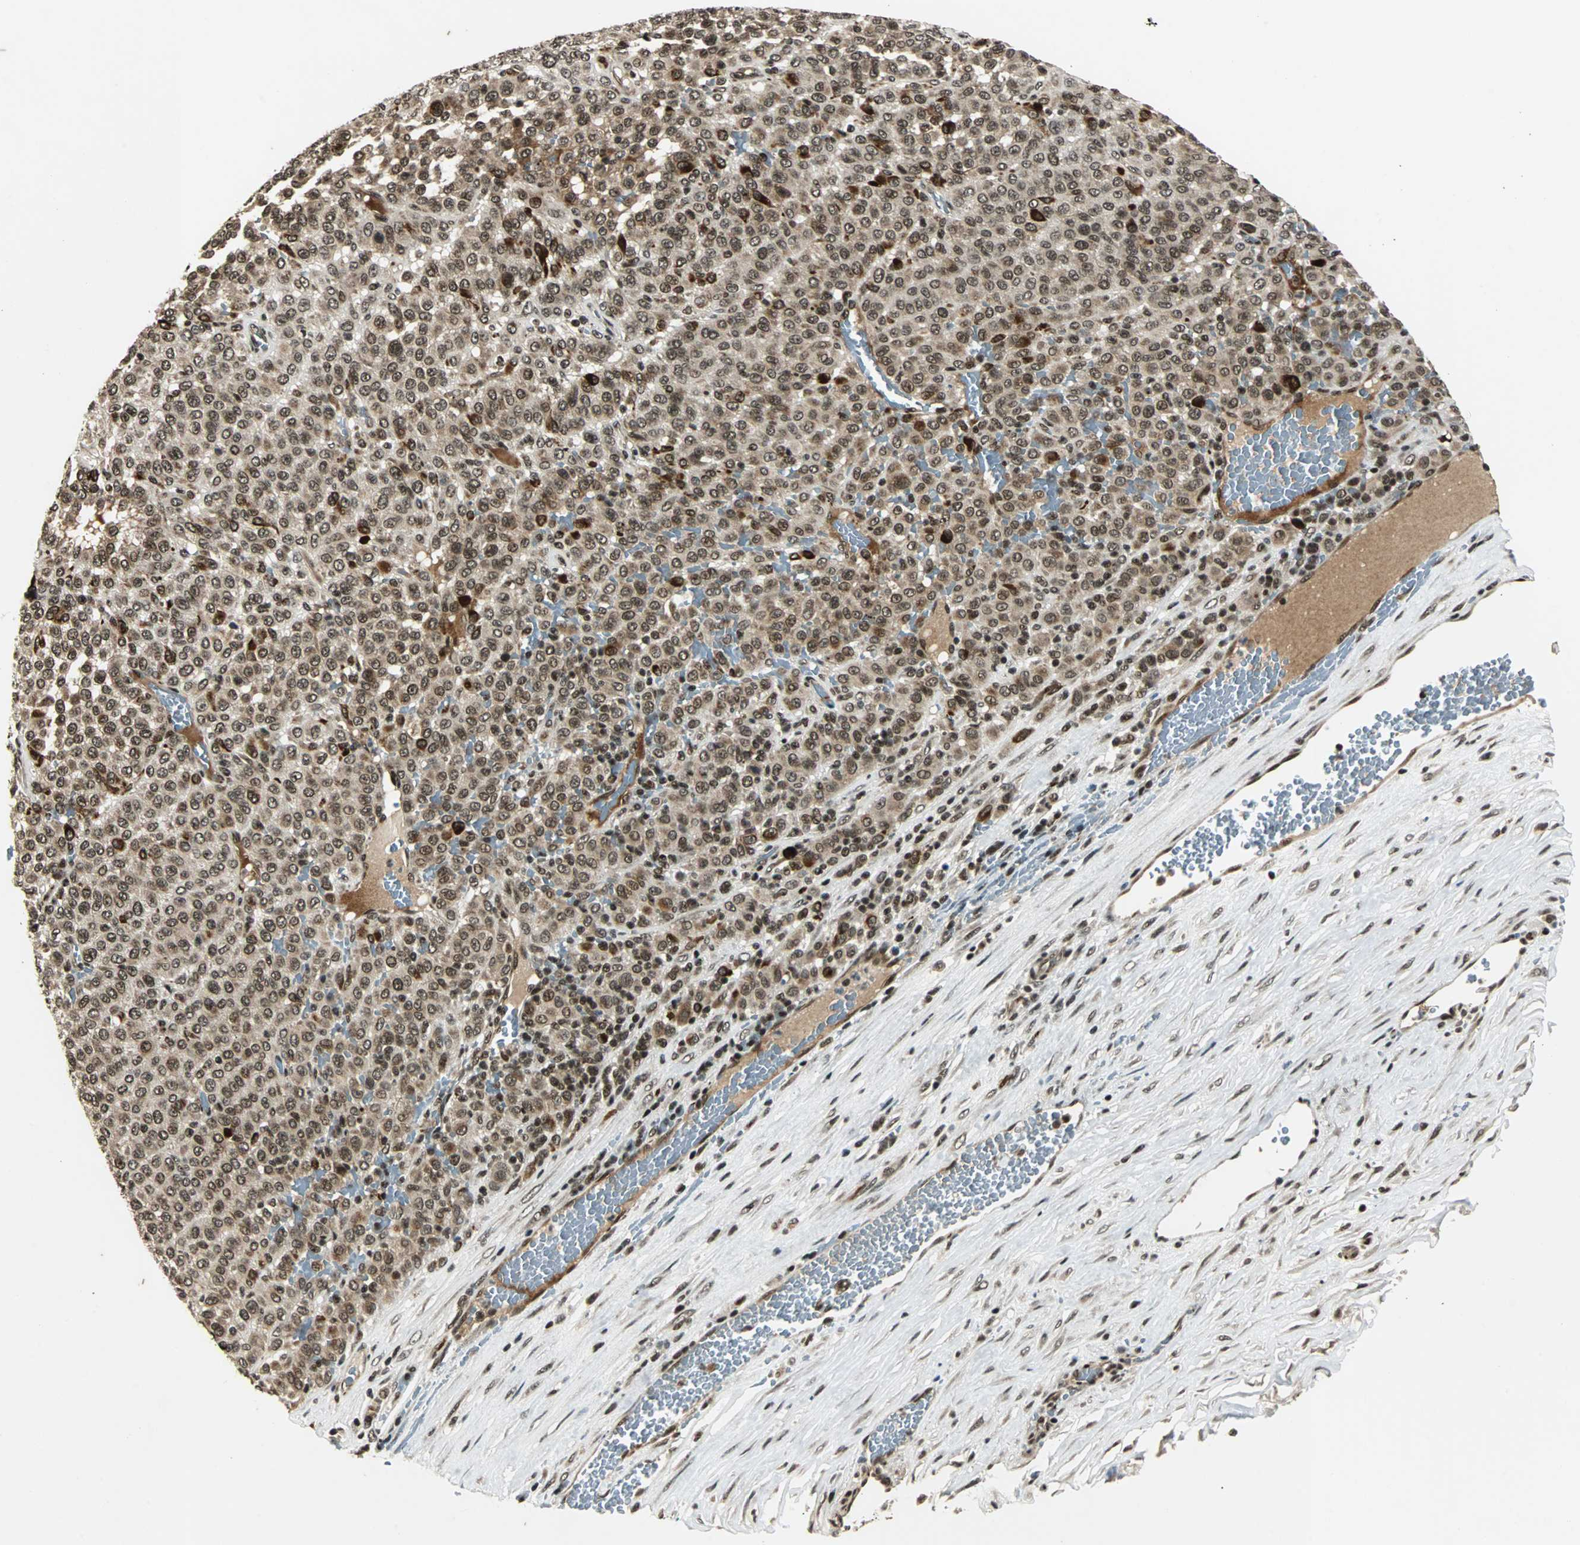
{"staining": {"intensity": "strong", "quantity": ">75%", "location": "nuclear"}, "tissue": "melanoma", "cell_type": "Tumor cells", "image_type": "cancer", "snomed": [{"axis": "morphology", "description": "Malignant melanoma, Metastatic site"}, {"axis": "topography", "description": "Pancreas"}], "caption": "A micrograph of human malignant melanoma (metastatic site) stained for a protein demonstrates strong nuclear brown staining in tumor cells.", "gene": "TAF5", "patient": {"sex": "female", "age": 30}}